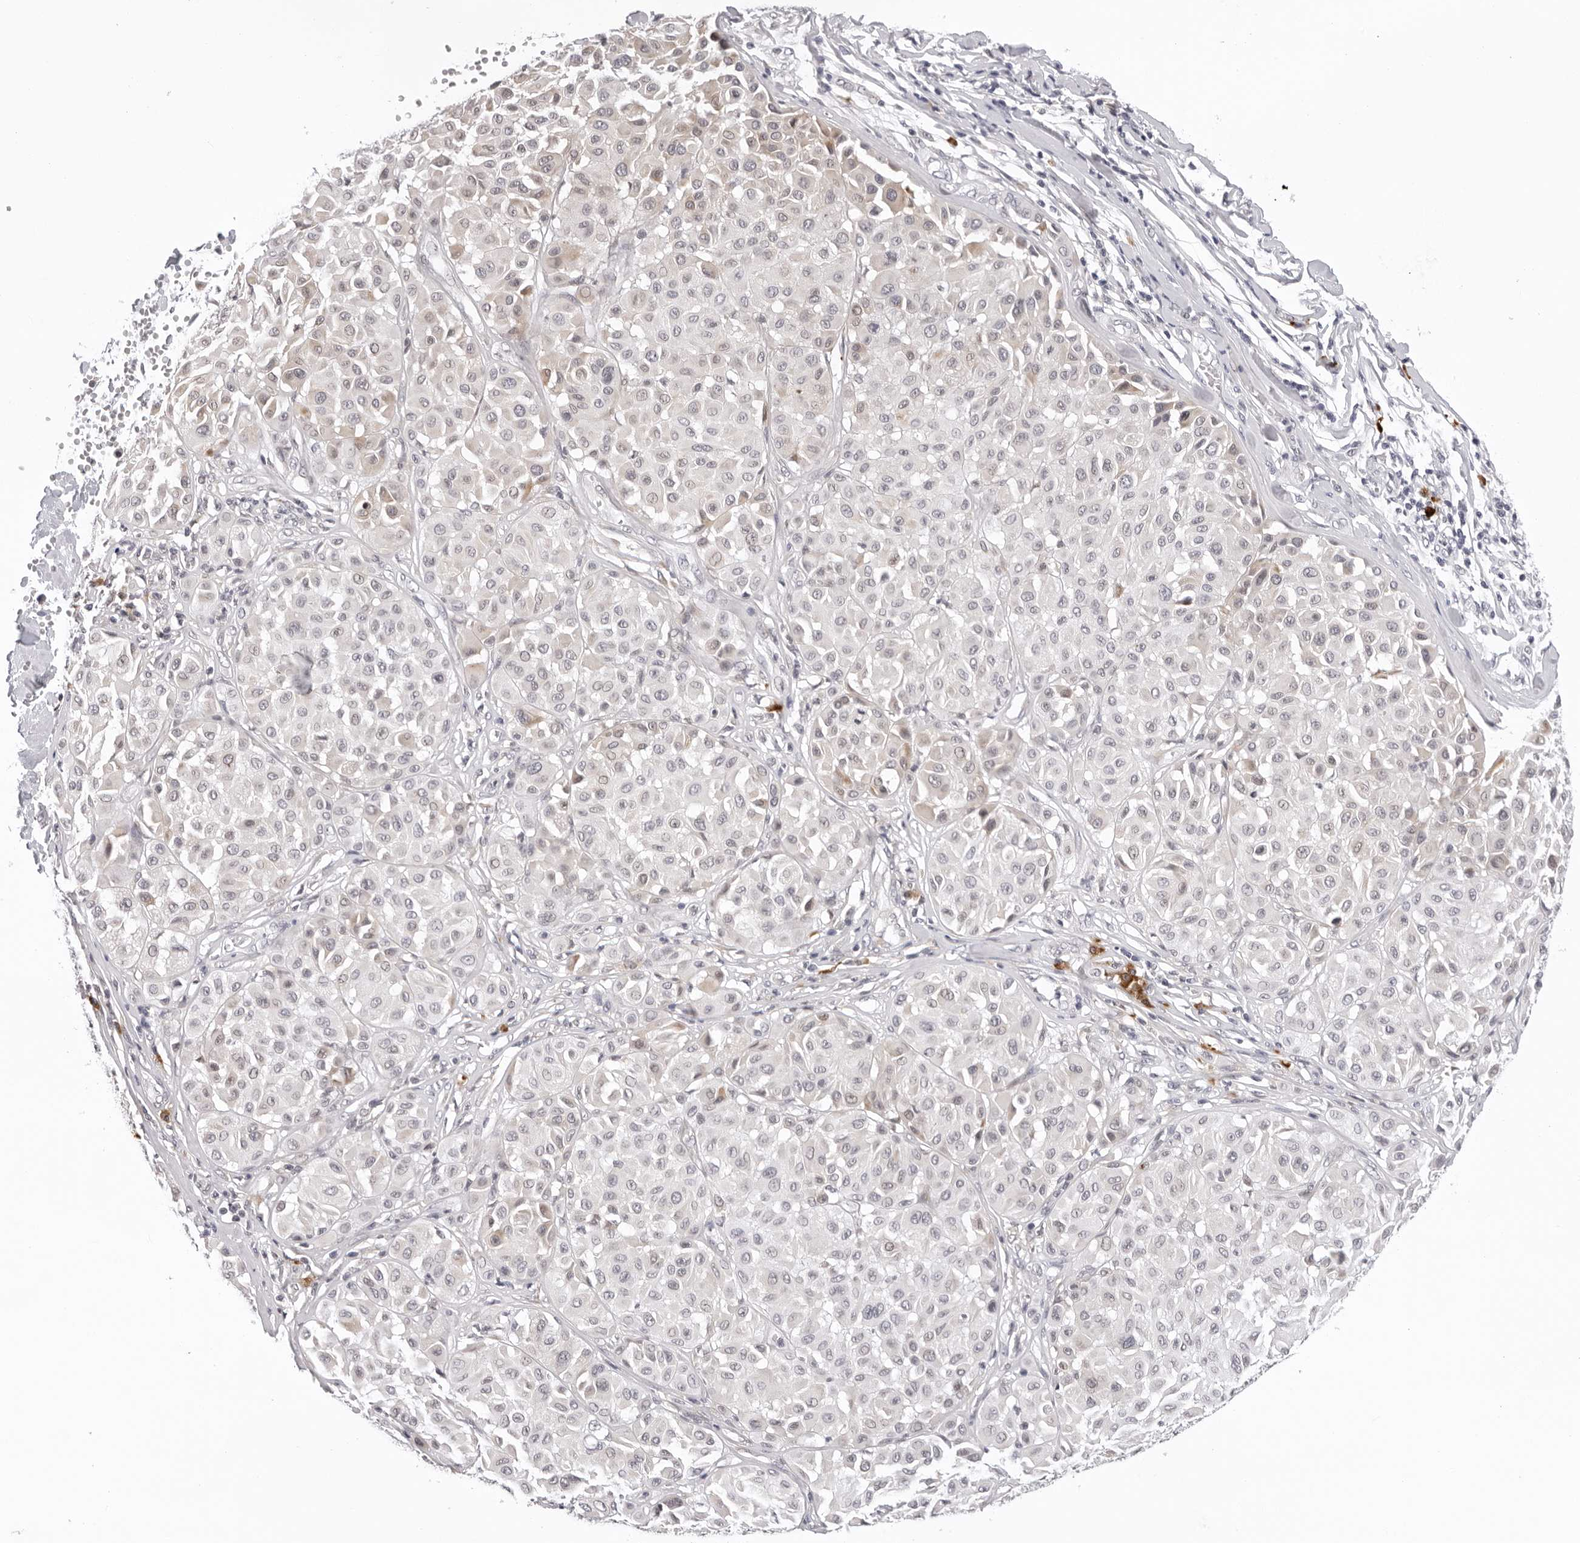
{"staining": {"intensity": "negative", "quantity": "none", "location": "none"}, "tissue": "melanoma", "cell_type": "Tumor cells", "image_type": "cancer", "snomed": [{"axis": "morphology", "description": "Malignant melanoma, Metastatic site"}, {"axis": "topography", "description": "Soft tissue"}], "caption": "Protein analysis of melanoma reveals no significant staining in tumor cells.", "gene": "IL17RA", "patient": {"sex": "male", "age": 41}}